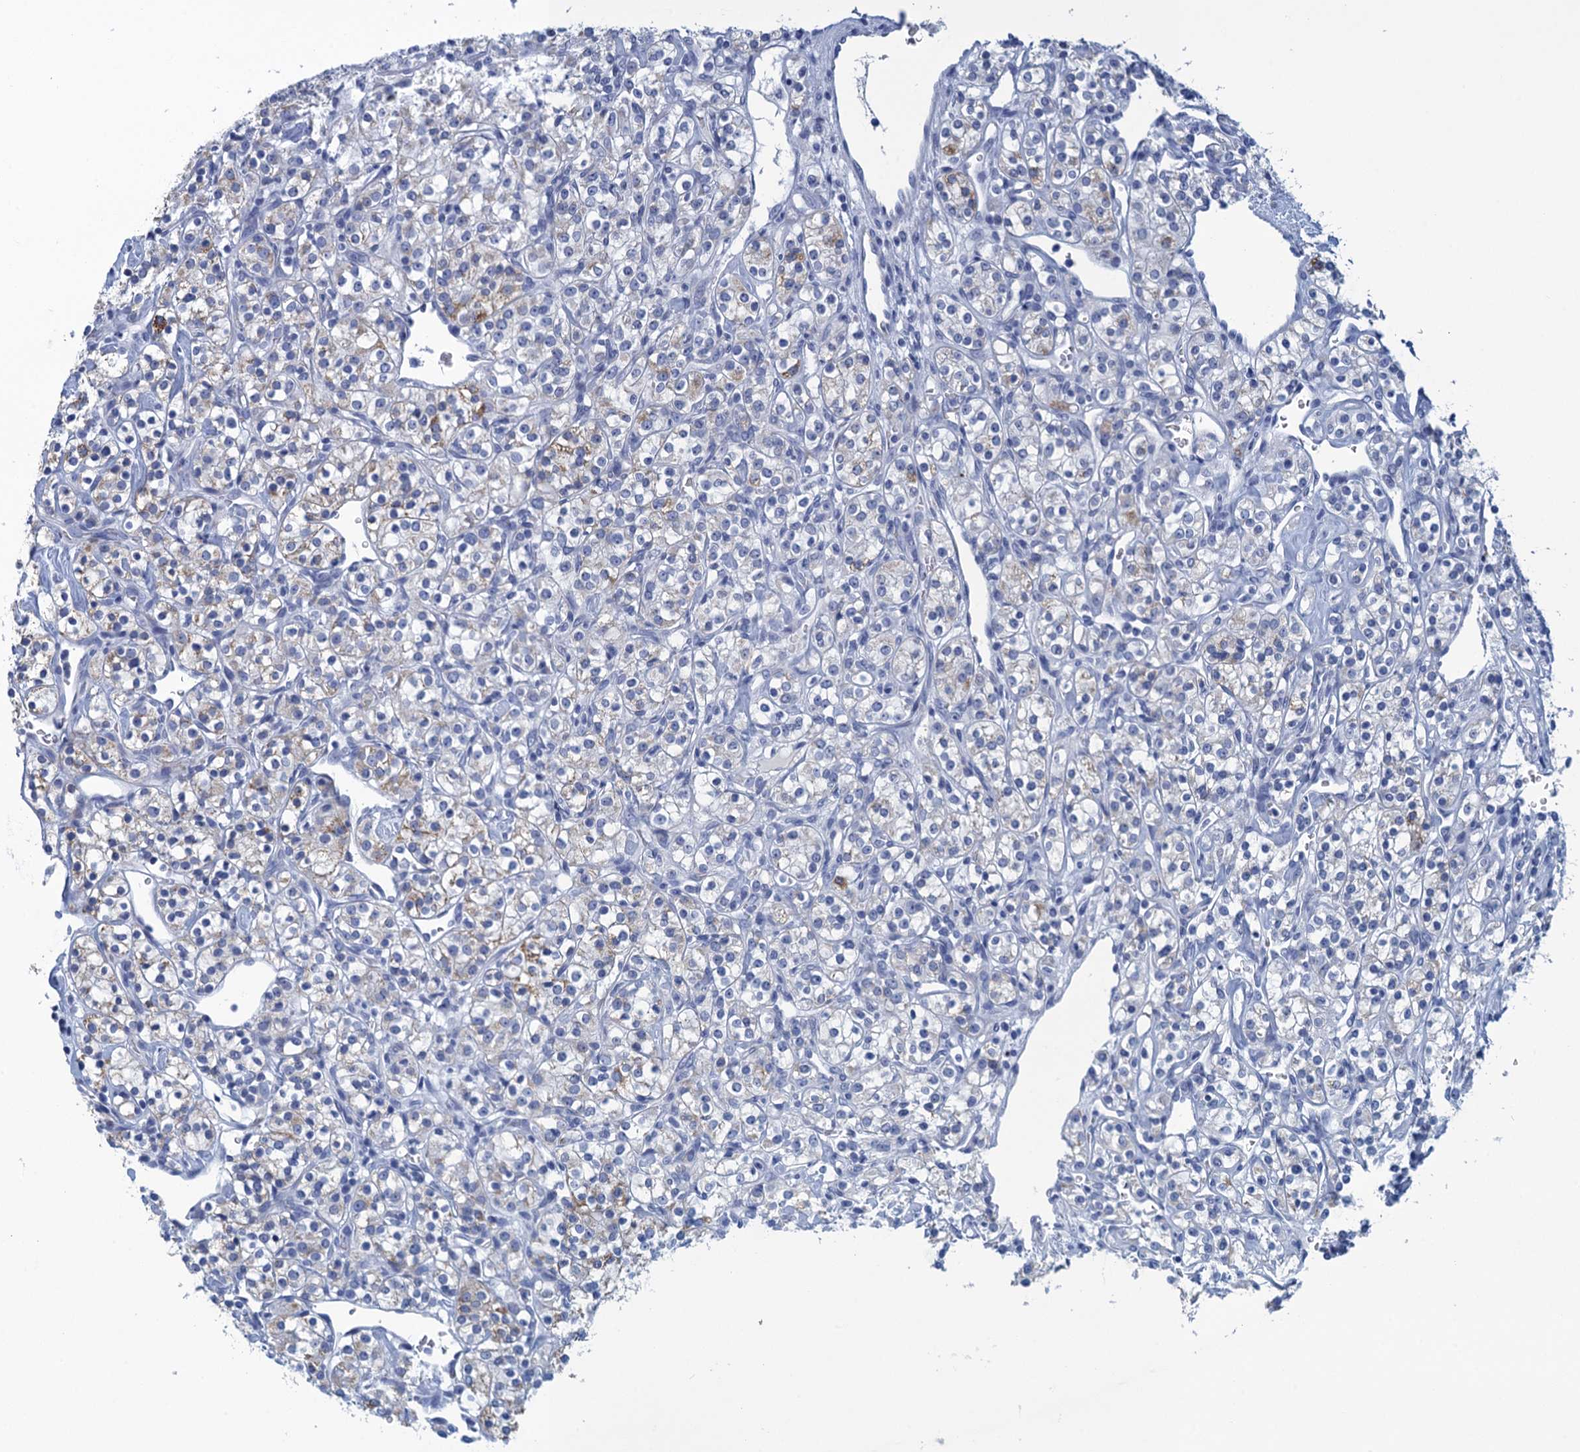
{"staining": {"intensity": "weak", "quantity": "<25%", "location": "cytoplasmic/membranous"}, "tissue": "renal cancer", "cell_type": "Tumor cells", "image_type": "cancer", "snomed": [{"axis": "morphology", "description": "Adenocarcinoma, NOS"}, {"axis": "topography", "description": "Kidney"}], "caption": "Tumor cells are negative for protein expression in human renal adenocarcinoma.", "gene": "SCEL", "patient": {"sex": "male", "age": 77}}